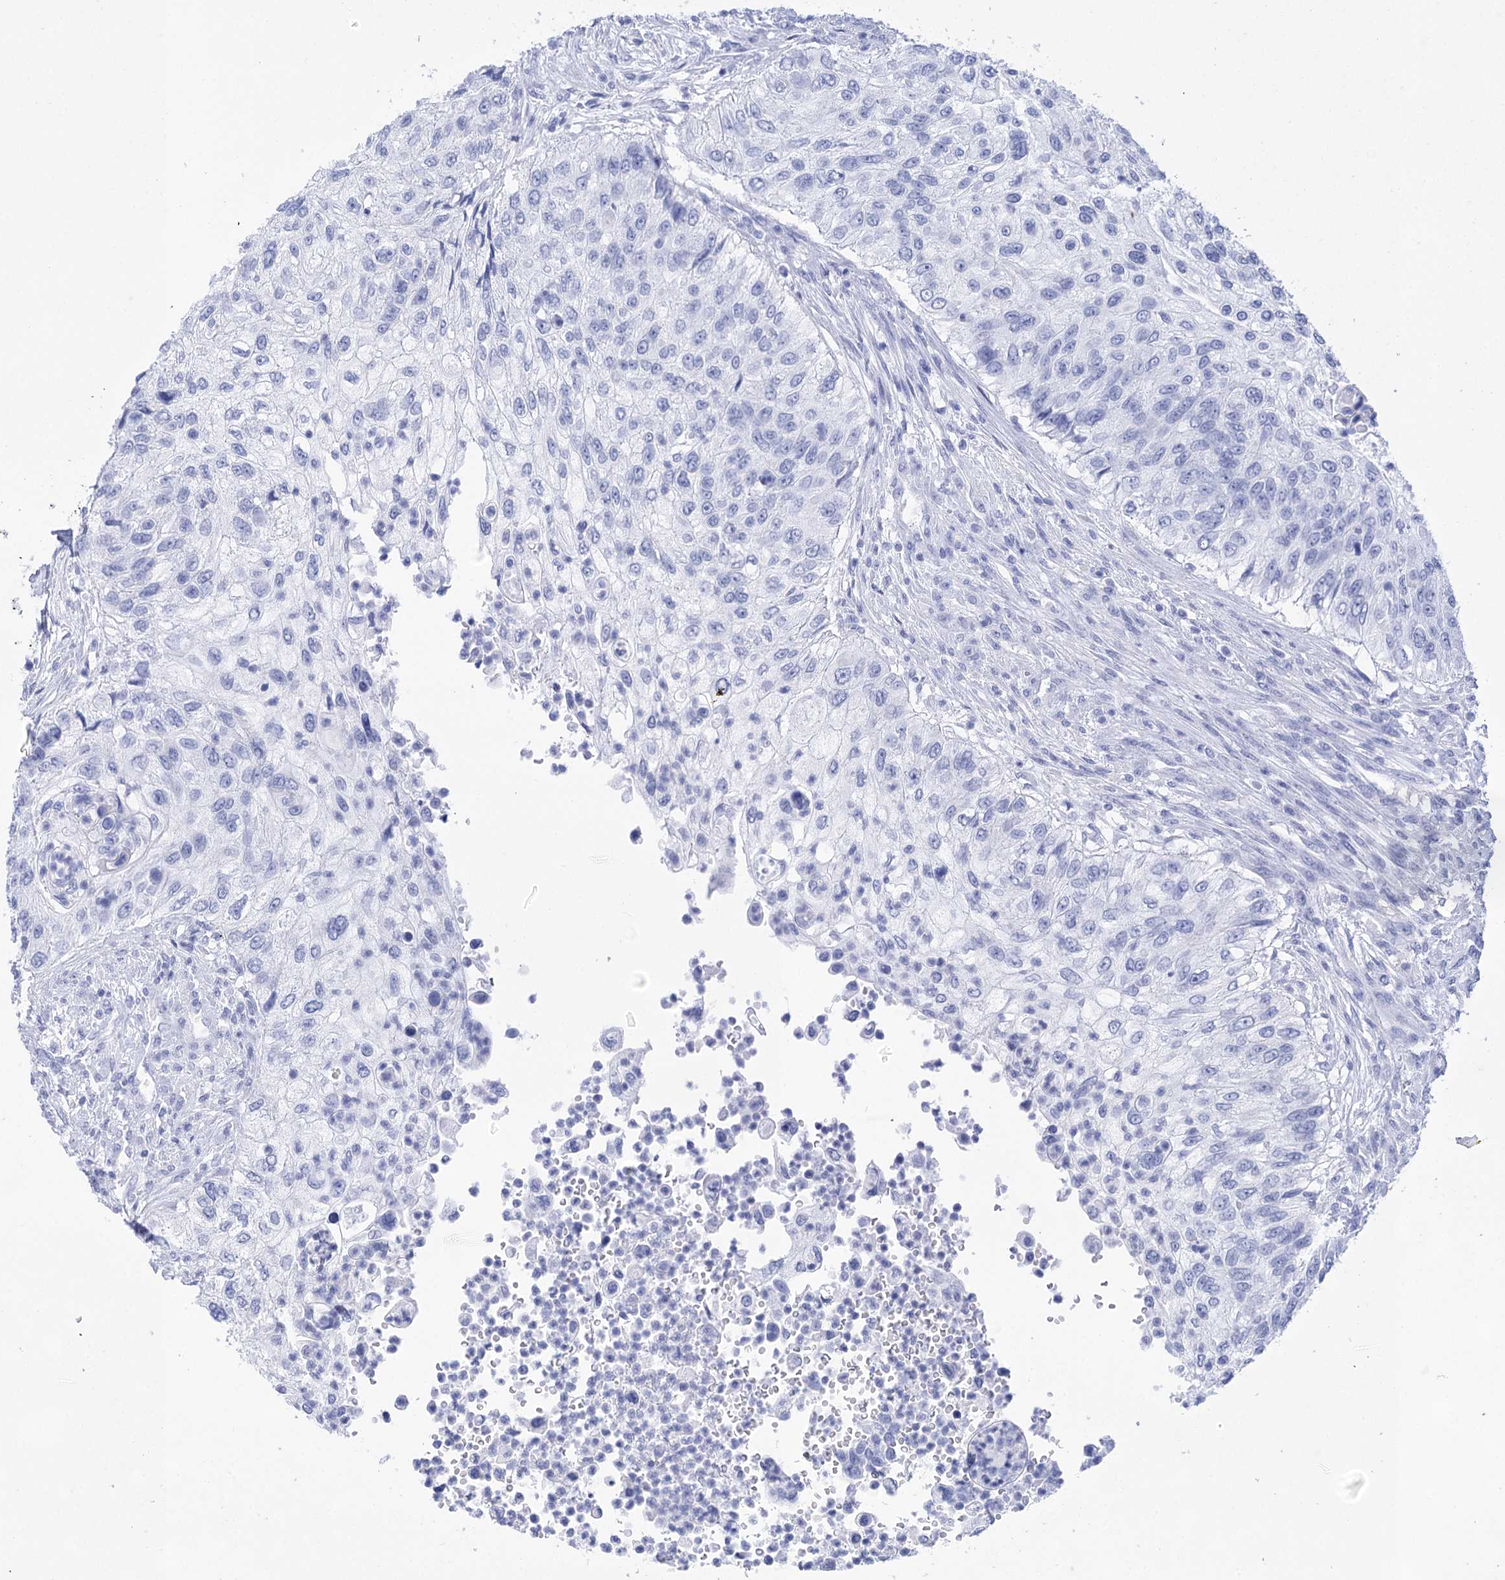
{"staining": {"intensity": "negative", "quantity": "none", "location": "none"}, "tissue": "urothelial cancer", "cell_type": "Tumor cells", "image_type": "cancer", "snomed": [{"axis": "morphology", "description": "Urothelial carcinoma, High grade"}, {"axis": "topography", "description": "Urinary bladder"}], "caption": "A histopathology image of human high-grade urothelial carcinoma is negative for staining in tumor cells.", "gene": "LALBA", "patient": {"sex": "female", "age": 60}}